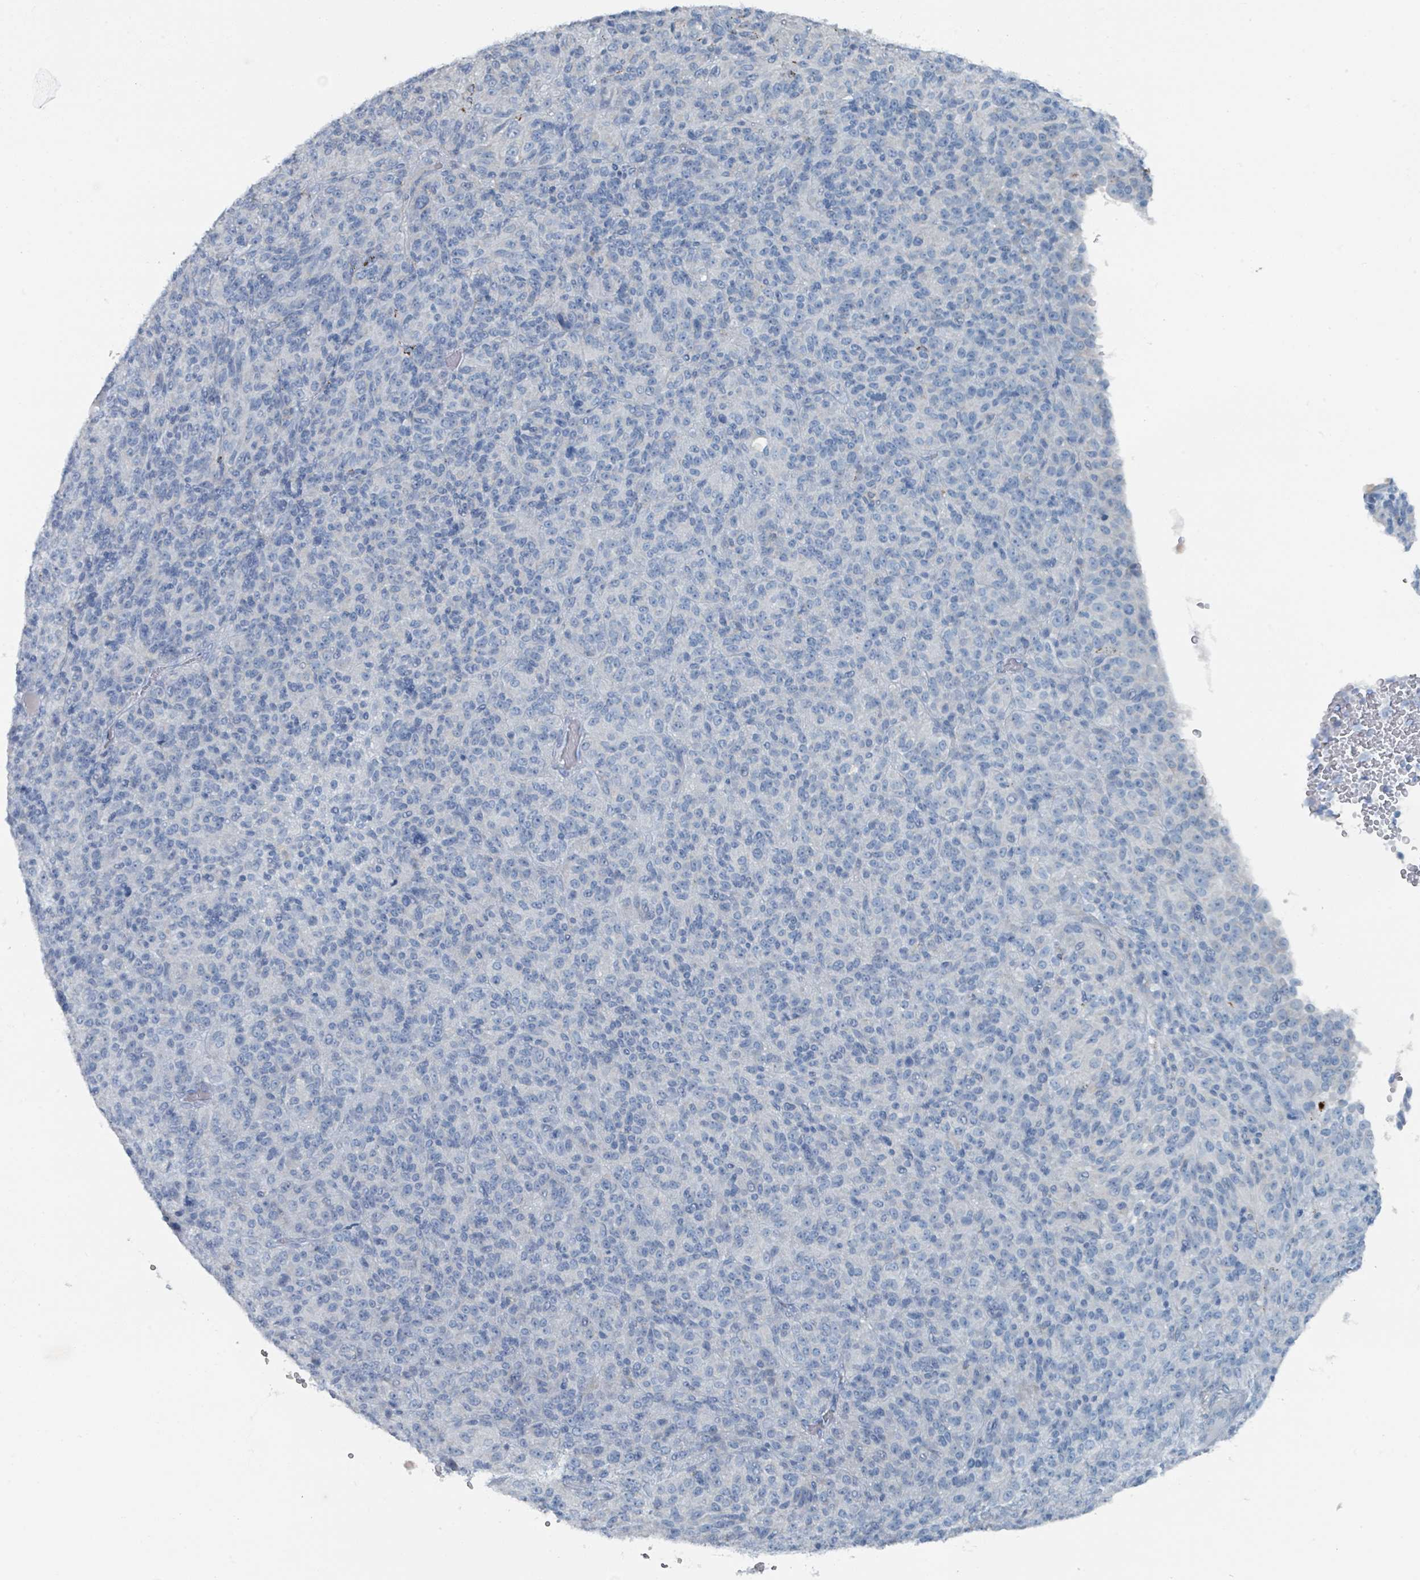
{"staining": {"intensity": "negative", "quantity": "none", "location": "none"}, "tissue": "melanoma", "cell_type": "Tumor cells", "image_type": "cancer", "snomed": [{"axis": "morphology", "description": "Malignant melanoma, Metastatic site"}, {"axis": "topography", "description": "Brain"}], "caption": "This is an immunohistochemistry (IHC) photomicrograph of melanoma. There is no expression in tumor cells.", "gene": "GAMT", "patient": {"sex": "female", "age": 56}}